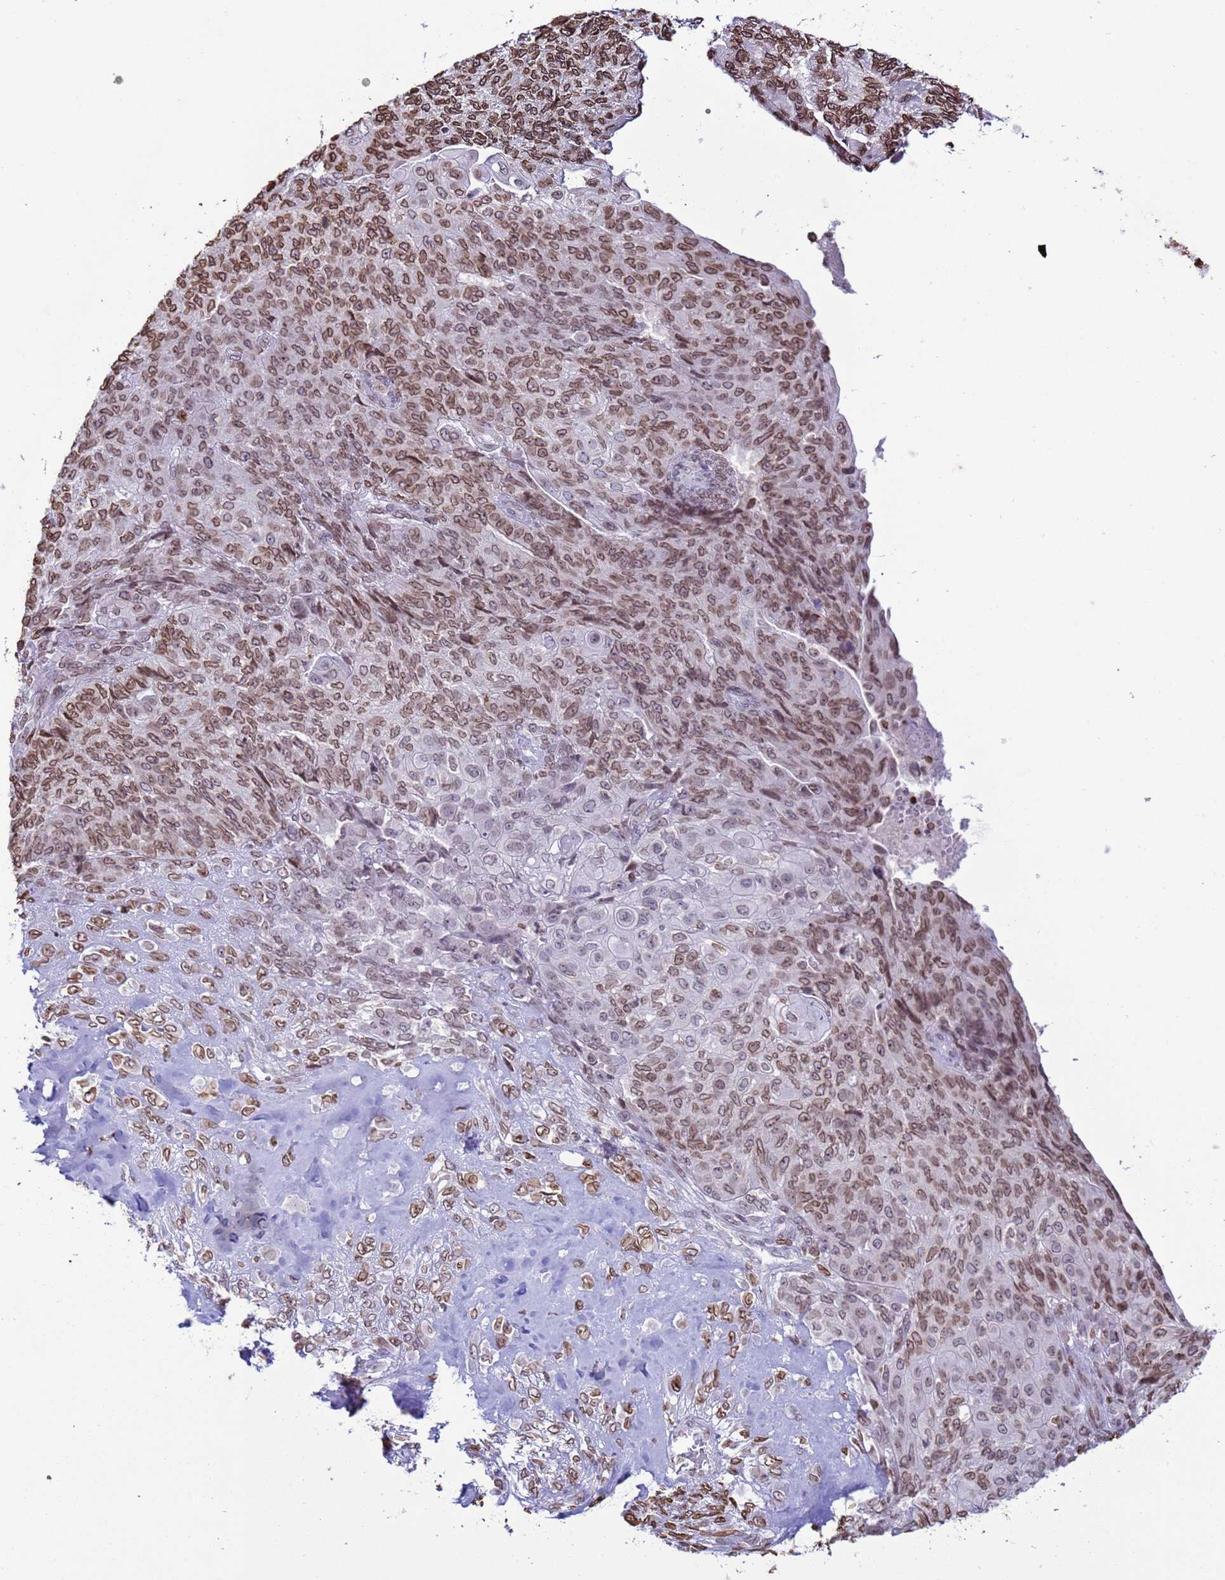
{"staining": {"intensity": "moderate", "quantity": ">75%", "location": "cytoplasmic/membranous,nuclear"}, "tissue": "endometrial cancer", "cell_type": "Tumor cells", "image_type": "cancer", "snomed": [{"axis": "morphology", "description": "Adenocarcinoma, NOS"}, {"axis": "topography", "description": "Endometrium"}], "caption": "Protein expression by IHC demonstrates moderate cytoplasmic/membranous and nuclear expression in about >75% of tumor cells in adenocarcinoma (endometrial).", "gene": "DHX37", "patient": {"sex": "female", "age": 32}}